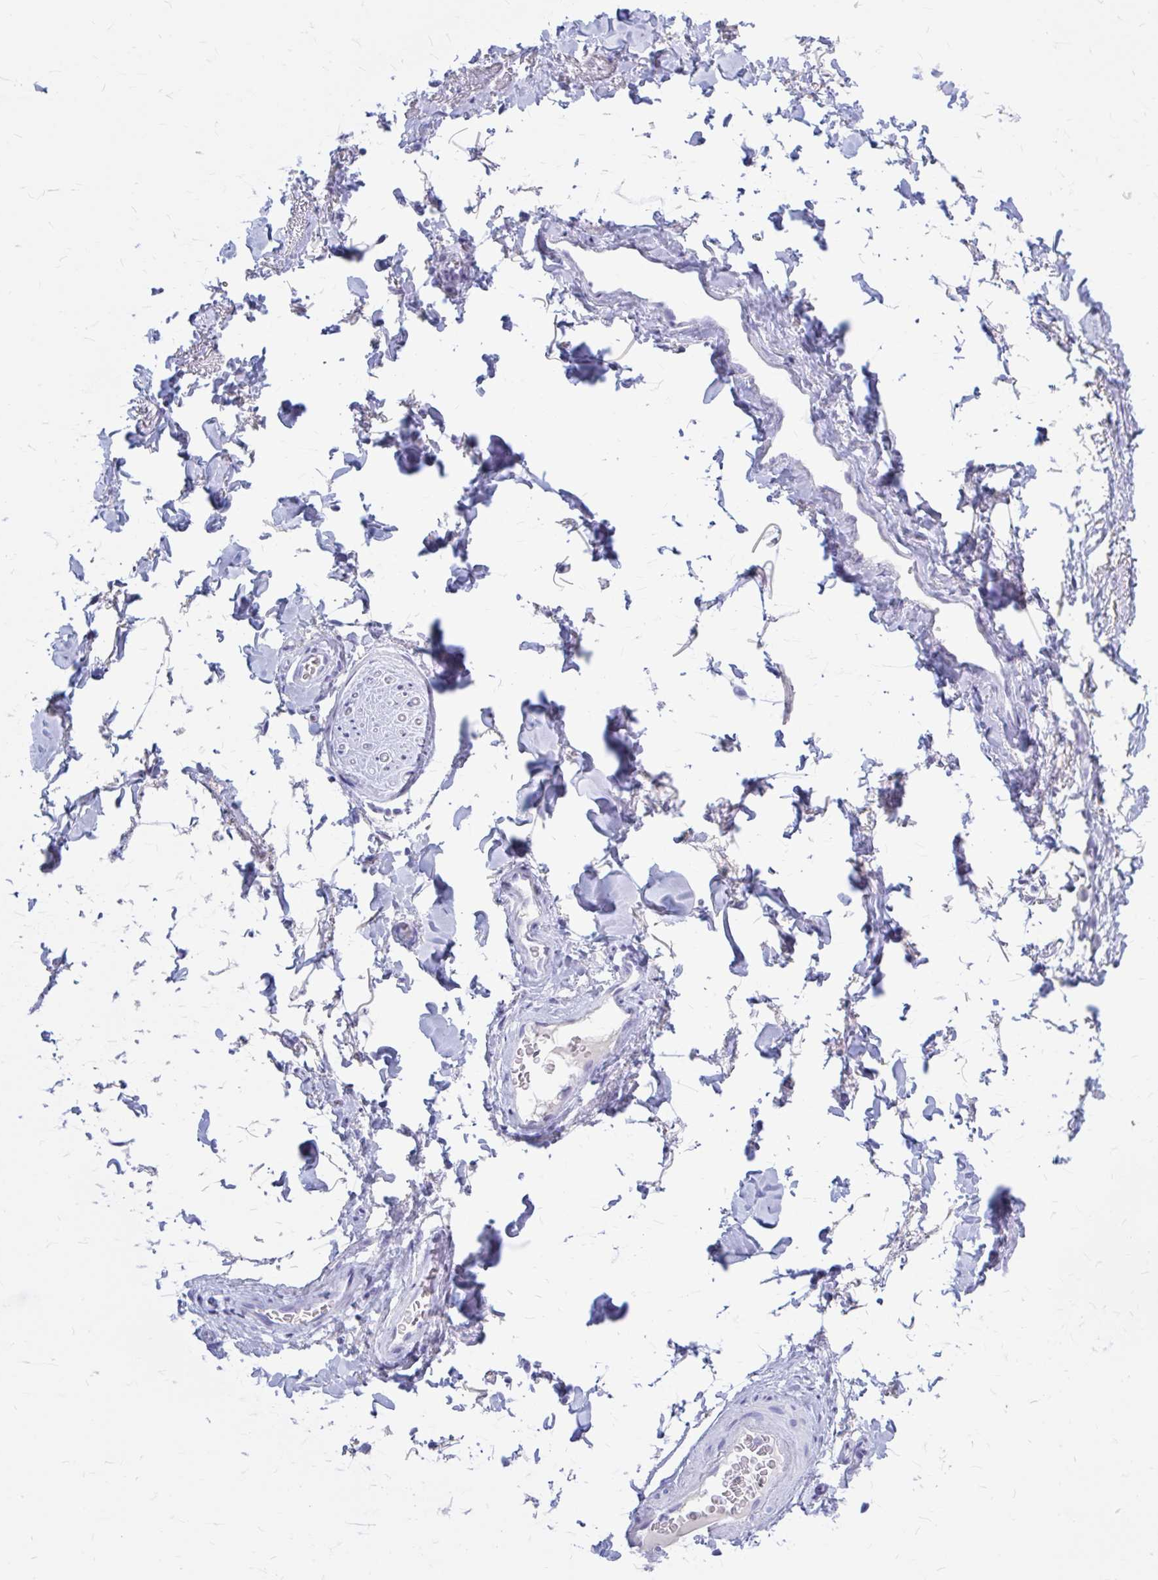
{"staining": {"intensity": "negative", "quantity": "none", "location": "none"}, "tissue": "adipose tissue", "cell_type": "Adipocytes", "image_type": "normal", "snomed": [{"axis": "morphology", "description": "Normal tissue, NOS"}, {"axis": "topography", "description": "Vulva"}, {"axis": "topography", "description": "Peripheral nerve tissue"}], "caption": "This histopathology image is of benign adipose tissue stained with IHC to label a protein in brown with the nuclei are counter-stained blue. There is no staining in adipocytes. The staining is performed using DAB (3,3'-diaminobenzidine) brown chromogen with nuclei counter-stained in using hematoxylin.", "gene": "KLHDC7A", "patient": {"sex": "female", "age": 66}}